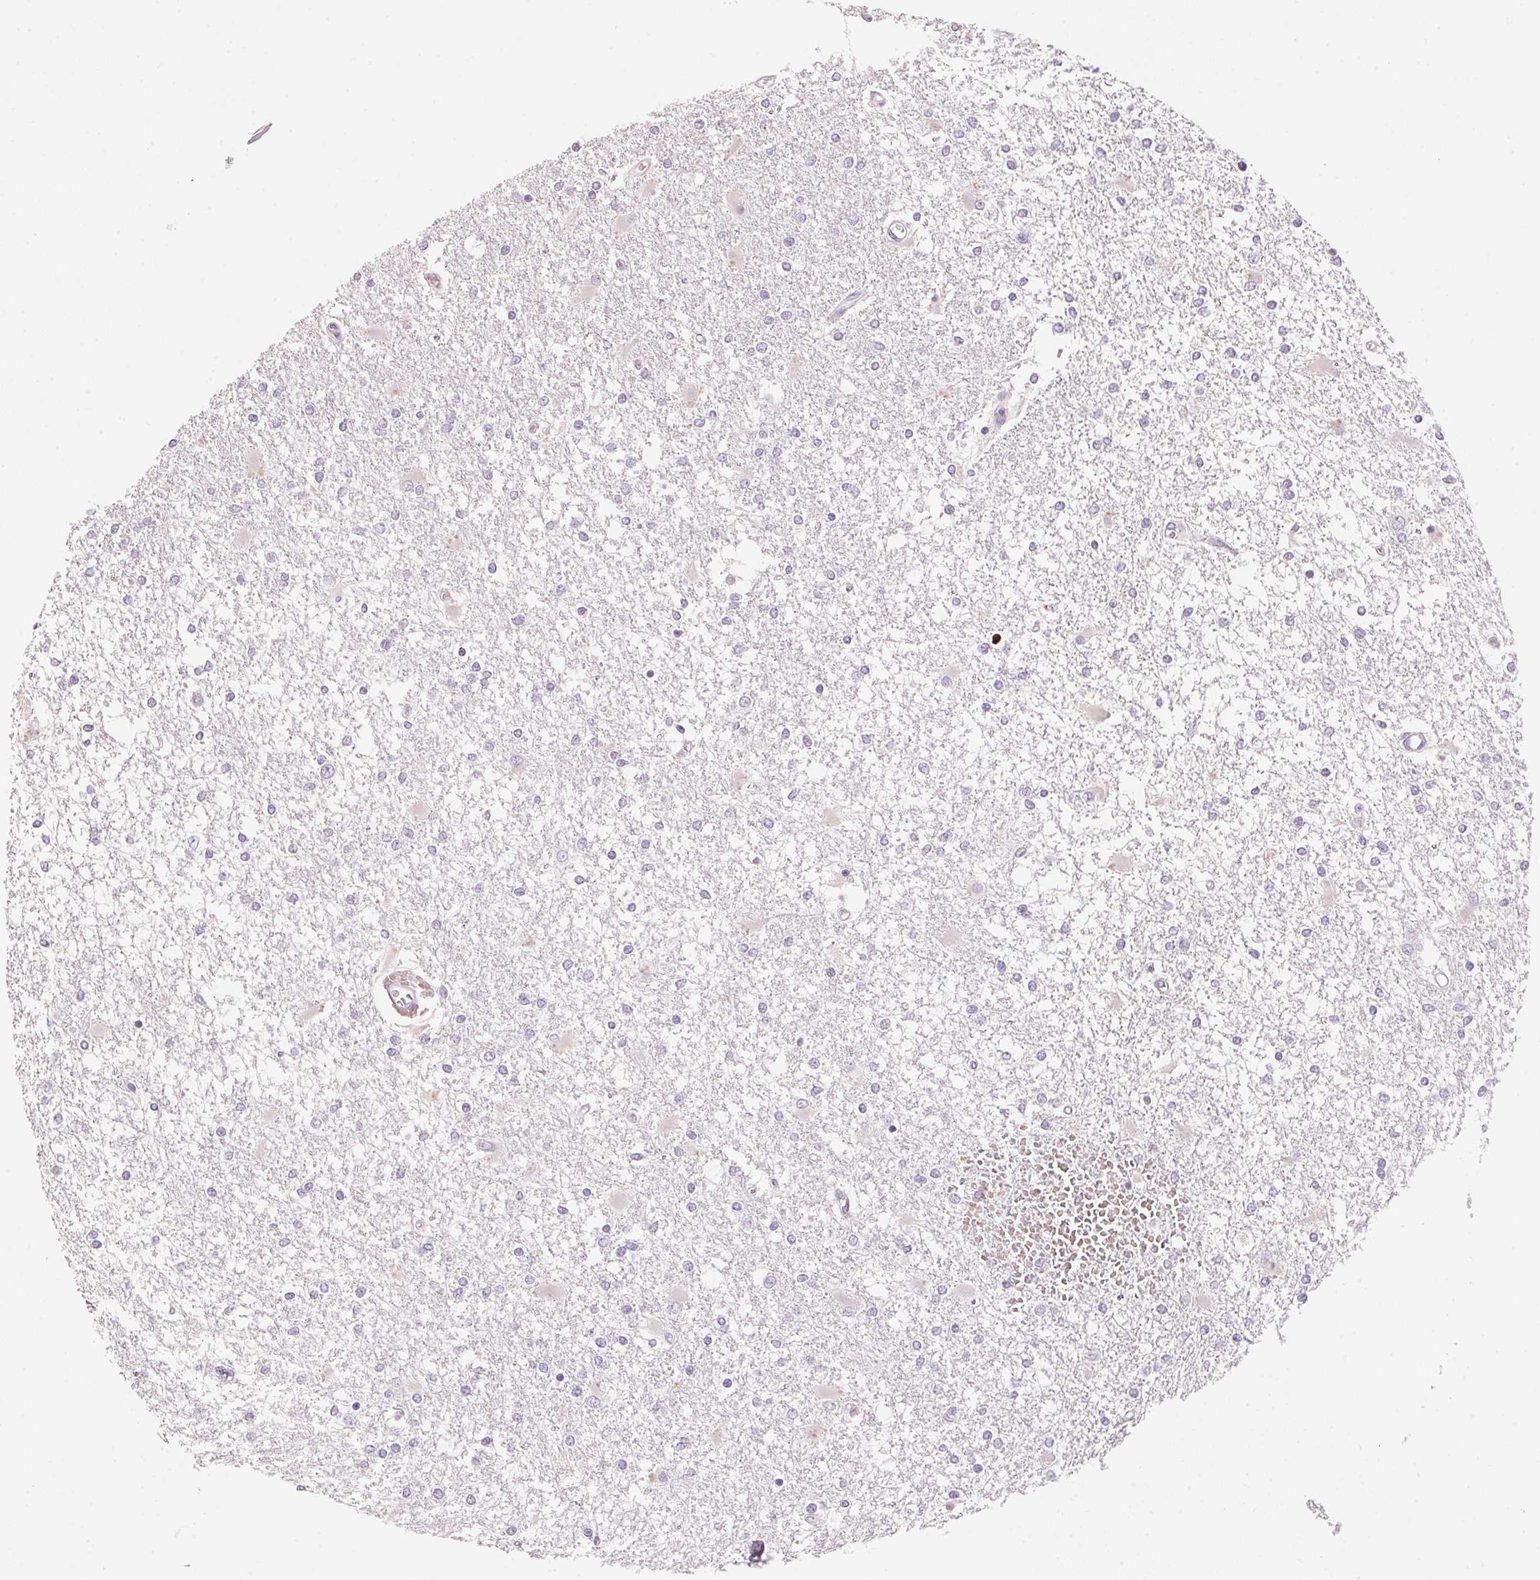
{"staining": {"intensity": "negative", "quantity": "none", "location": "none"}, "tissue": "glioma", "cell_type": "Tumor cells", "image_type": "cancer", "snomed": [{"axis": "morphology", "description": "Glioma, malignant, High grade"}, {"axis": "topography", "description": "Cerebral cortex"}], "caption": "A photomicrograph of malignant glioma (high-grade) stained for a protein exhibits no brown staining in tumor cells.", "gene": "HSD17B2", "patient": {"sex": "male", "age": 79}}